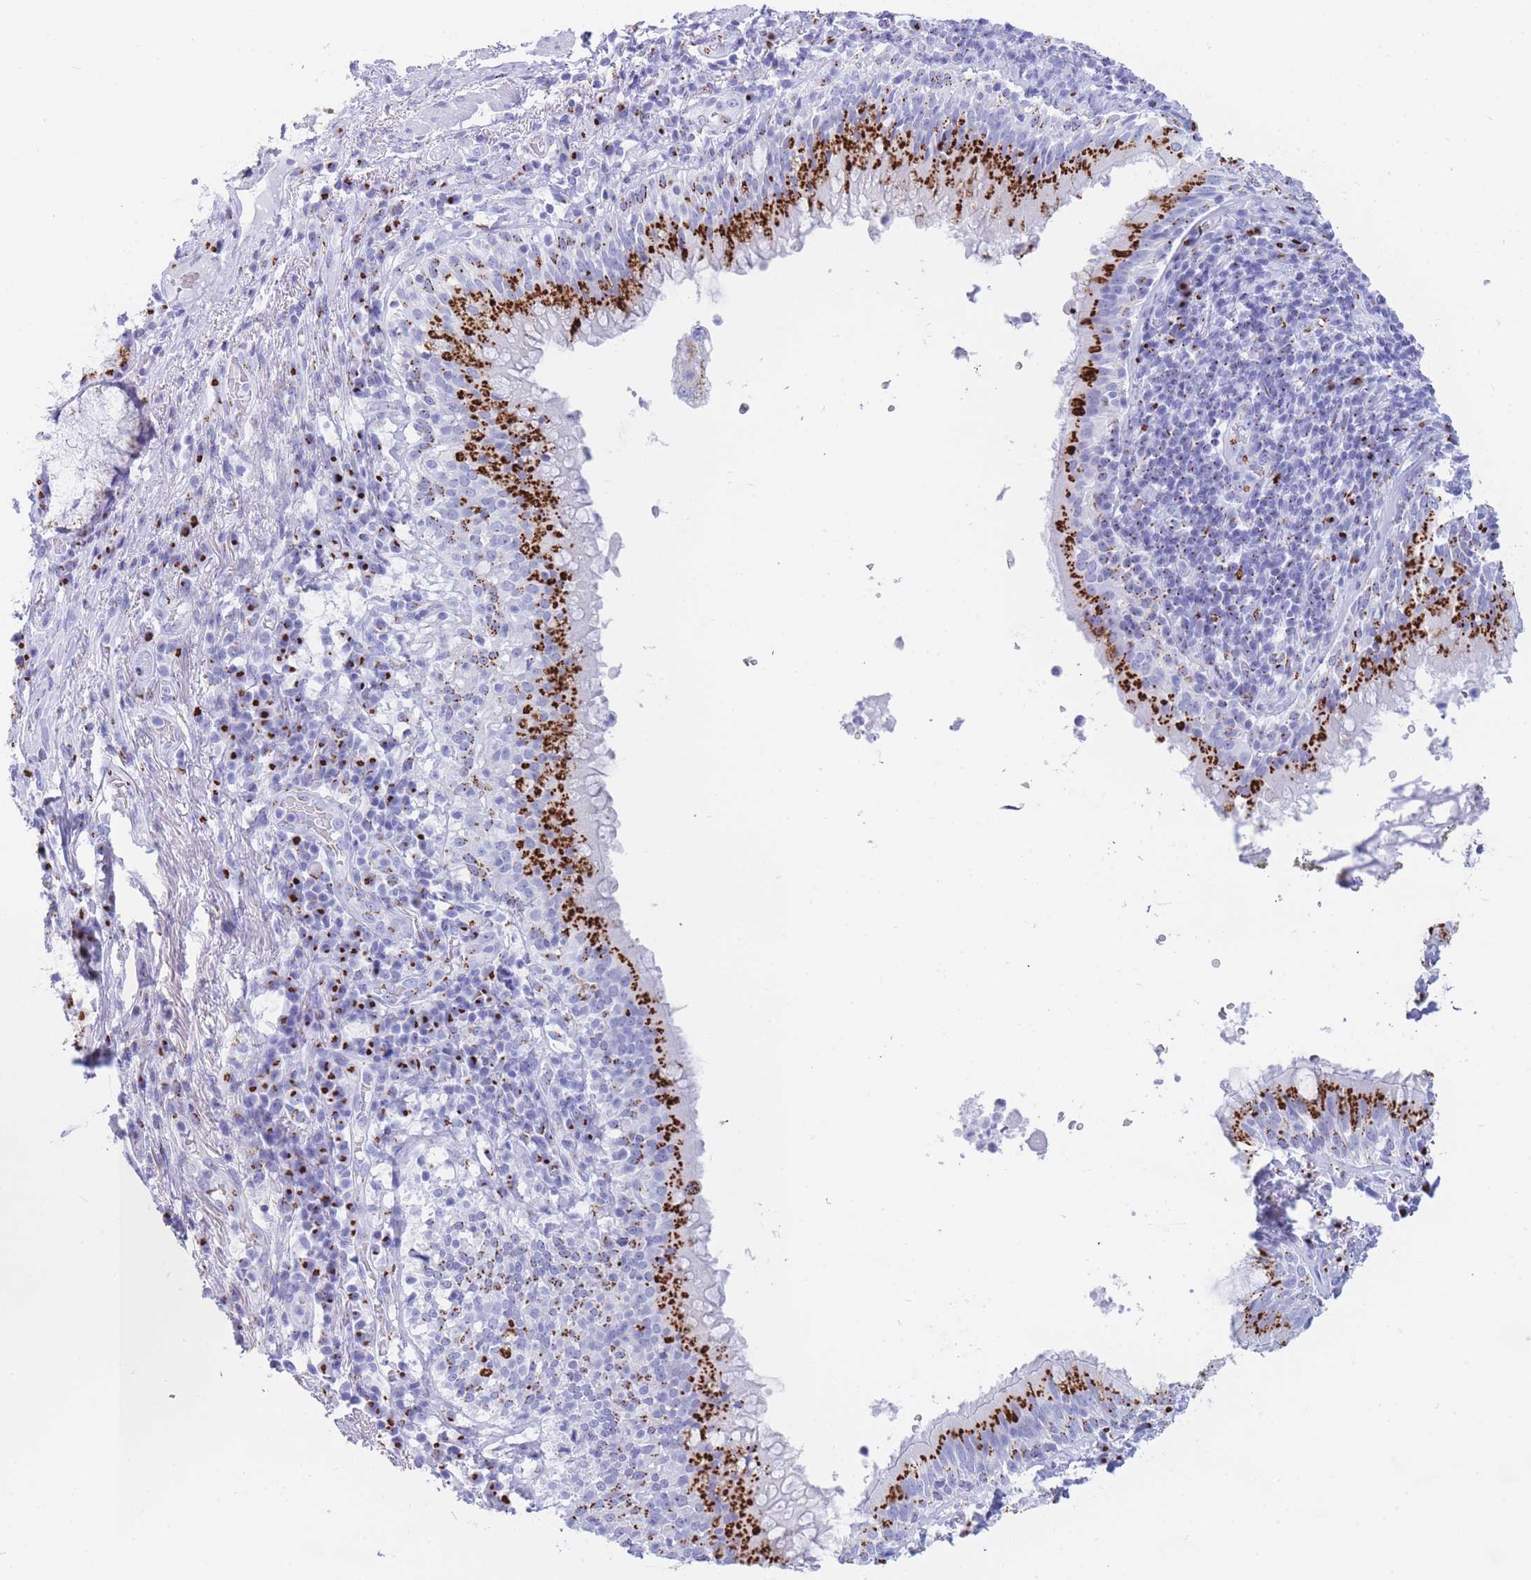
{"staining": {"intensity": "negative", "quantity": "none", "location": "none"}, "tissue": "adipose tissue", "cell_type": "Adipocytes", "image_type": "normal", "snomed": [{"axis": "morphology", "description": "Normal tissue, NOS"}, {"axis": "topography", "description": "Cartilage tissue"}, {"axis": "topography", "description": "Bronchus"}], "caption": "The histopathology image shows no significant staining in adipocytes of adipose tissue.", "gene": "FAM3C", "patient": {"sex": "male", "age": 56}}